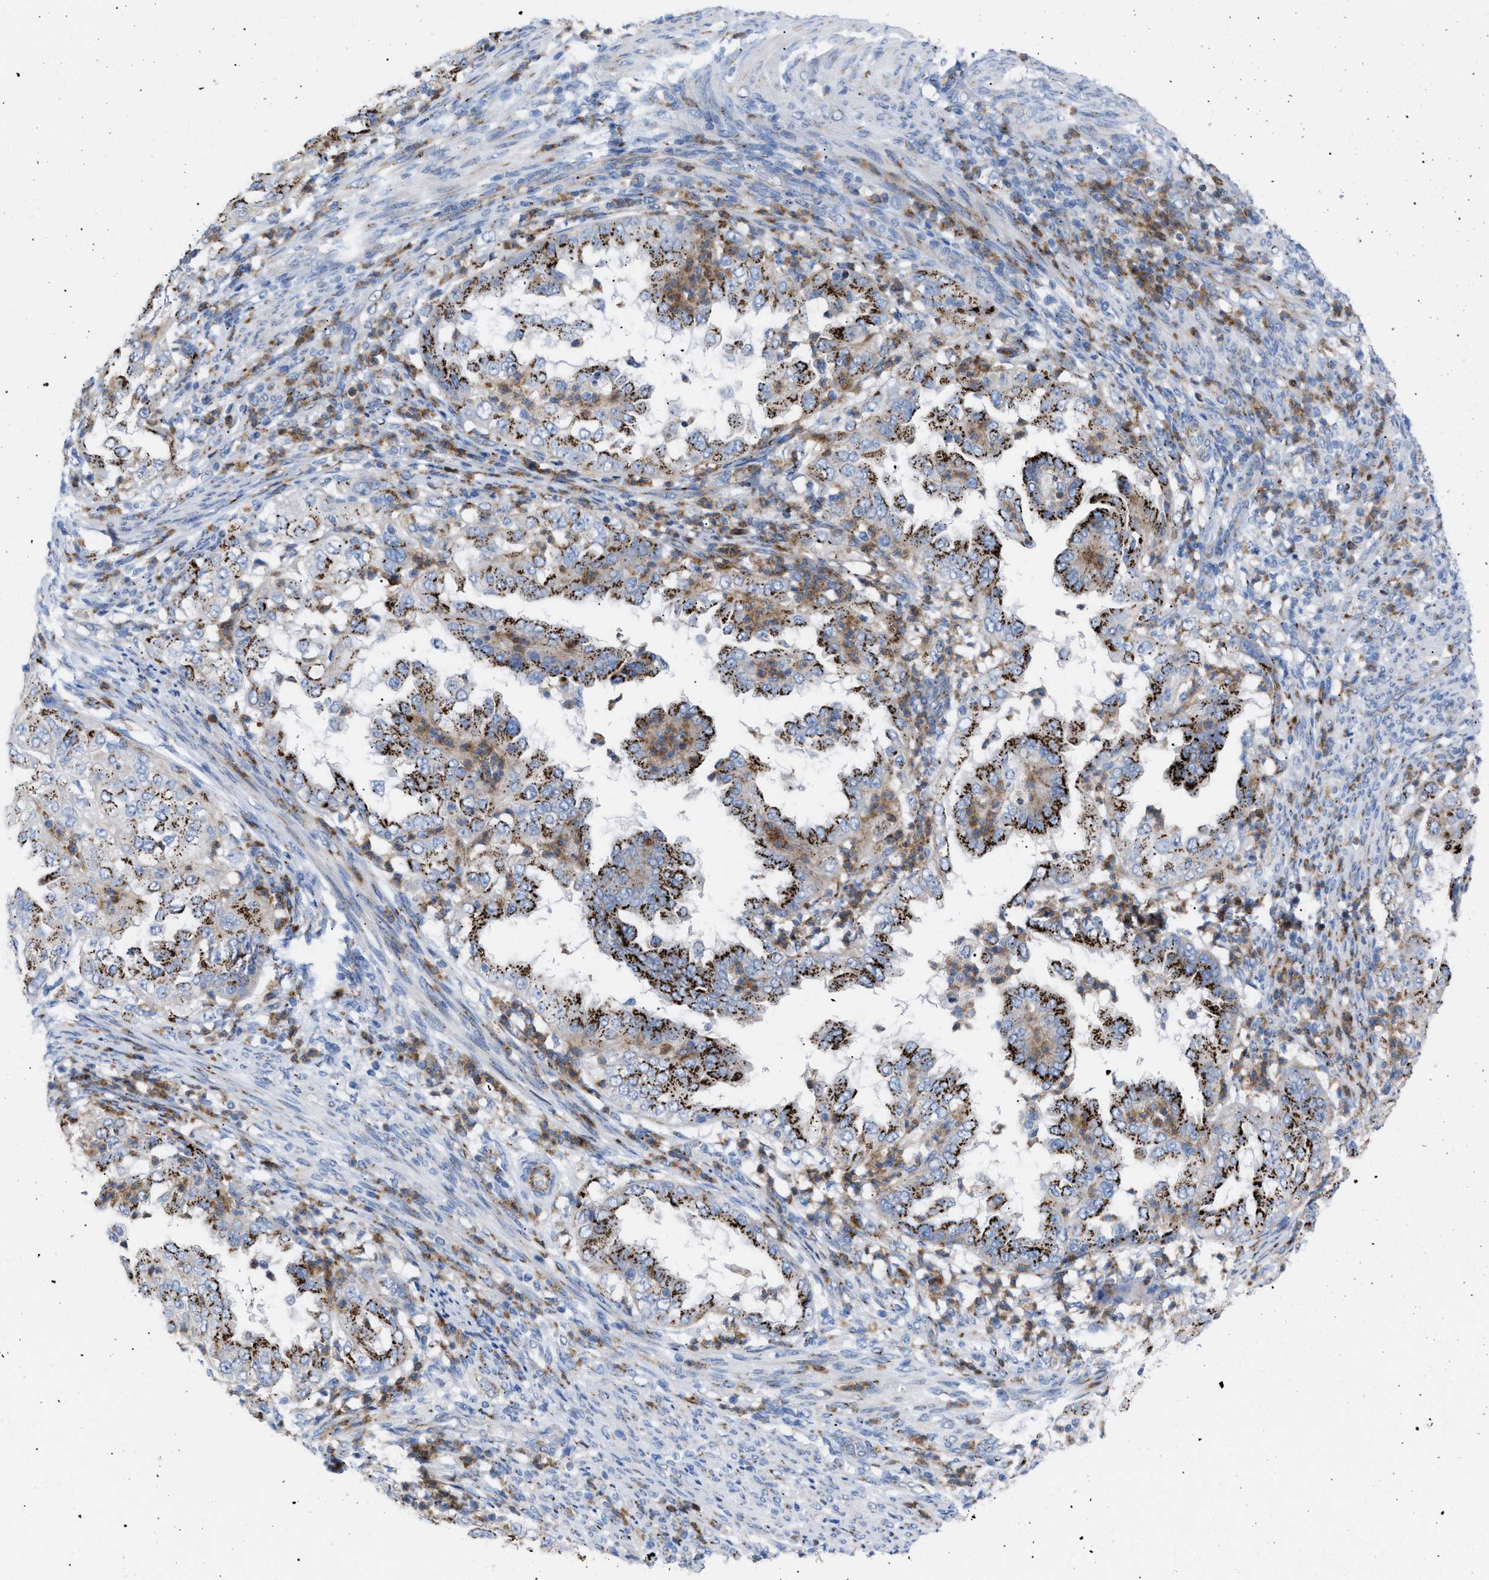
{"staining": {"intensity": "strong", "quantity": ">75%", "location": "cytoplasmic/membranous"}, "tissue": "endometrial cancer", "cell_type": "Tumor cells", "image_type": "cancer", "snomed": [{"axis": "morphology", "description": "Adenocarcinoma, NOS"}, {"axis": "topography", "description": "Endometrium"}], "caption": "Protein expression analysis of human endometrial cancer (adenocarcinoma) reveals strong cytoplasmic/membranous expression in approximately >75% of tumor cells.", "gene": "TMEM17", "patient": {"sex": "female", "age": 85}}